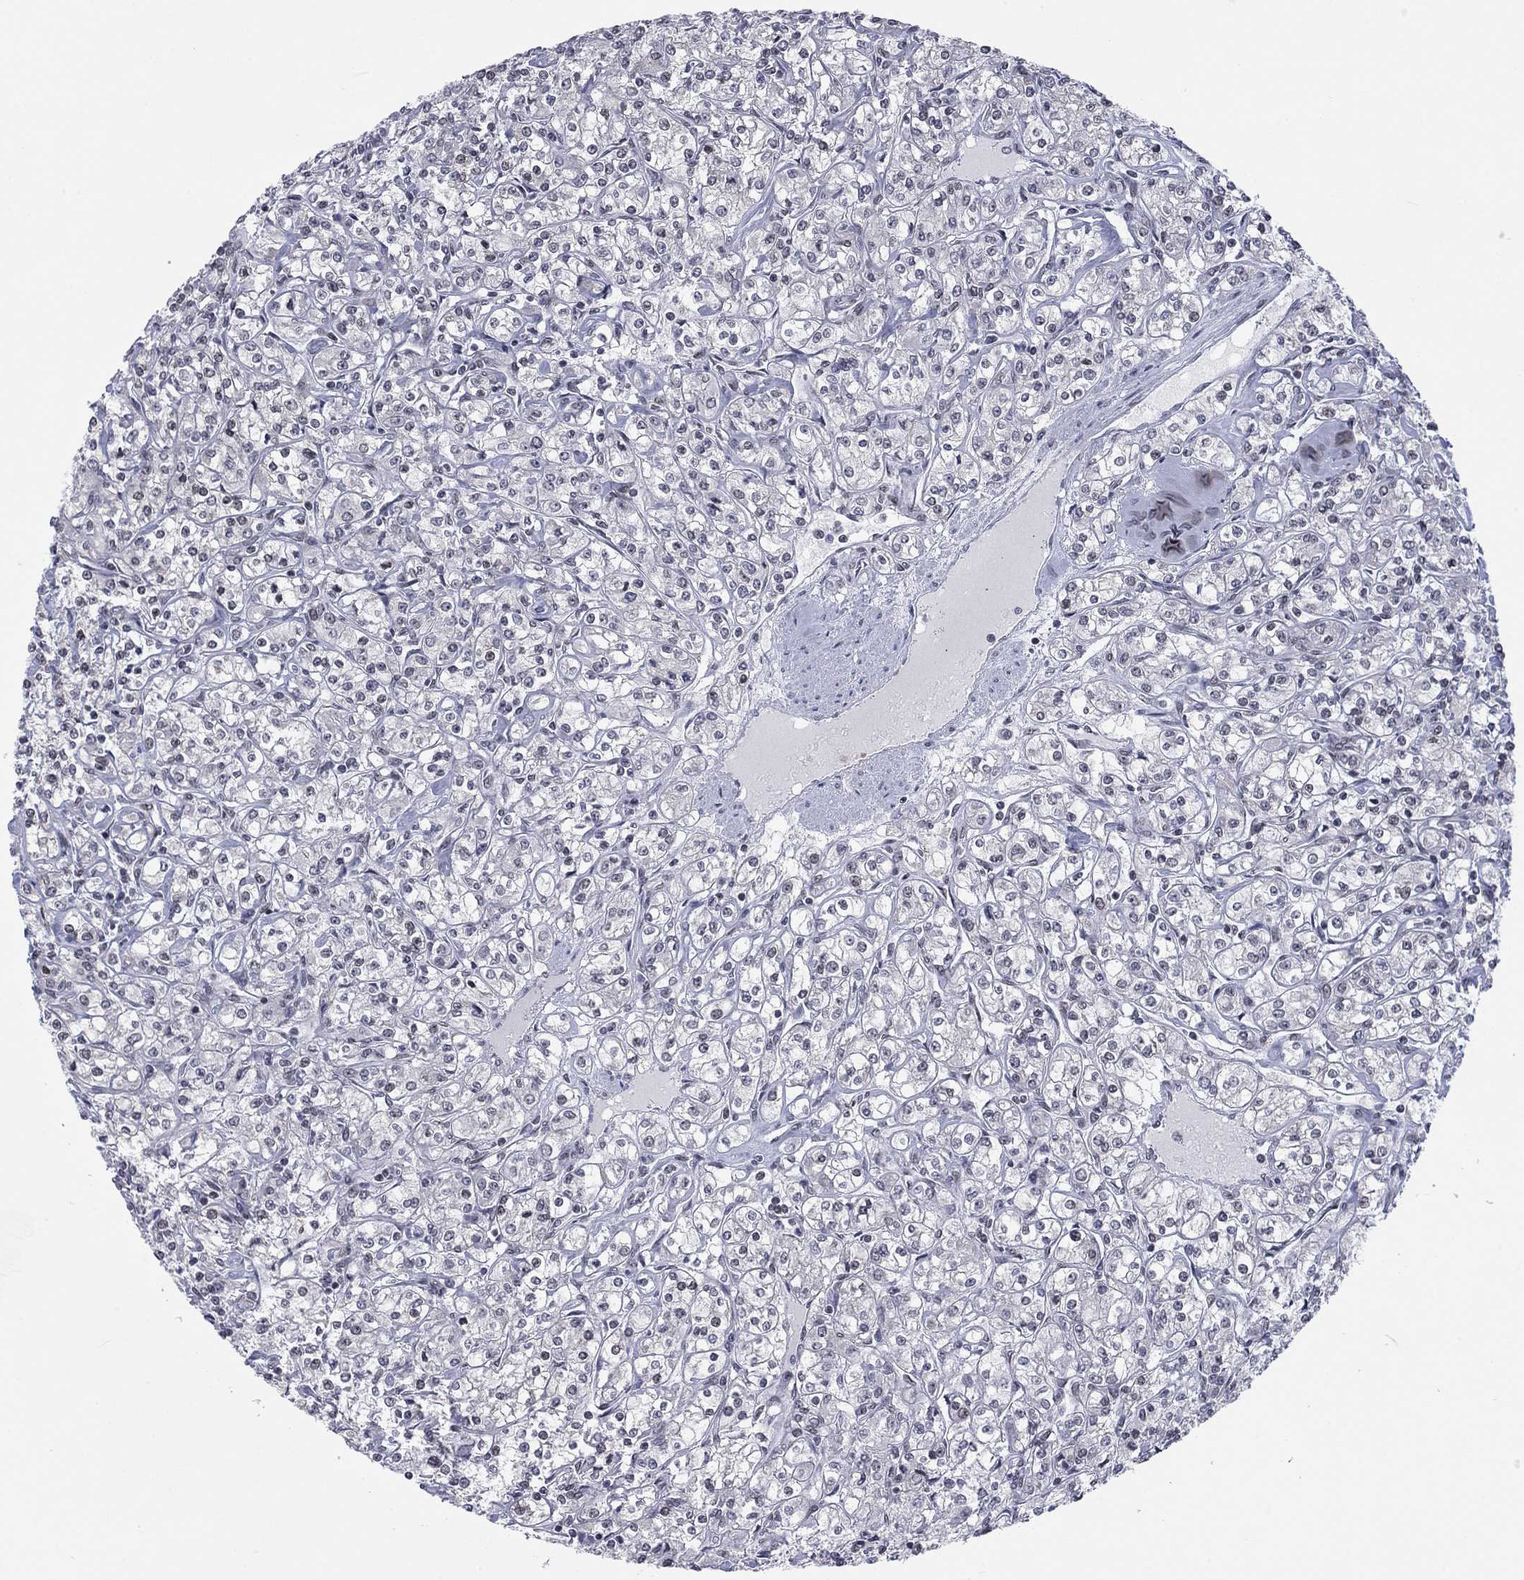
{"staining": {"intensity": "negative", "quantity": "none", "location": "none"}, "tissue": "renal cancer", "cell_type": "Tumor cells", "image_type": "cancer", "snomed": [{"axis": "morphology", "description": "Adenocarcinoma, NOS"}, {"axis": "topography", "description": "Kidney"}], "caption": "This is an immunohistochemistry (IHC) image of human renal cancer. There is no expression in tumor cells.", "gene": "FYTTD1", "patient": {"sex": "male", "age": 77}}